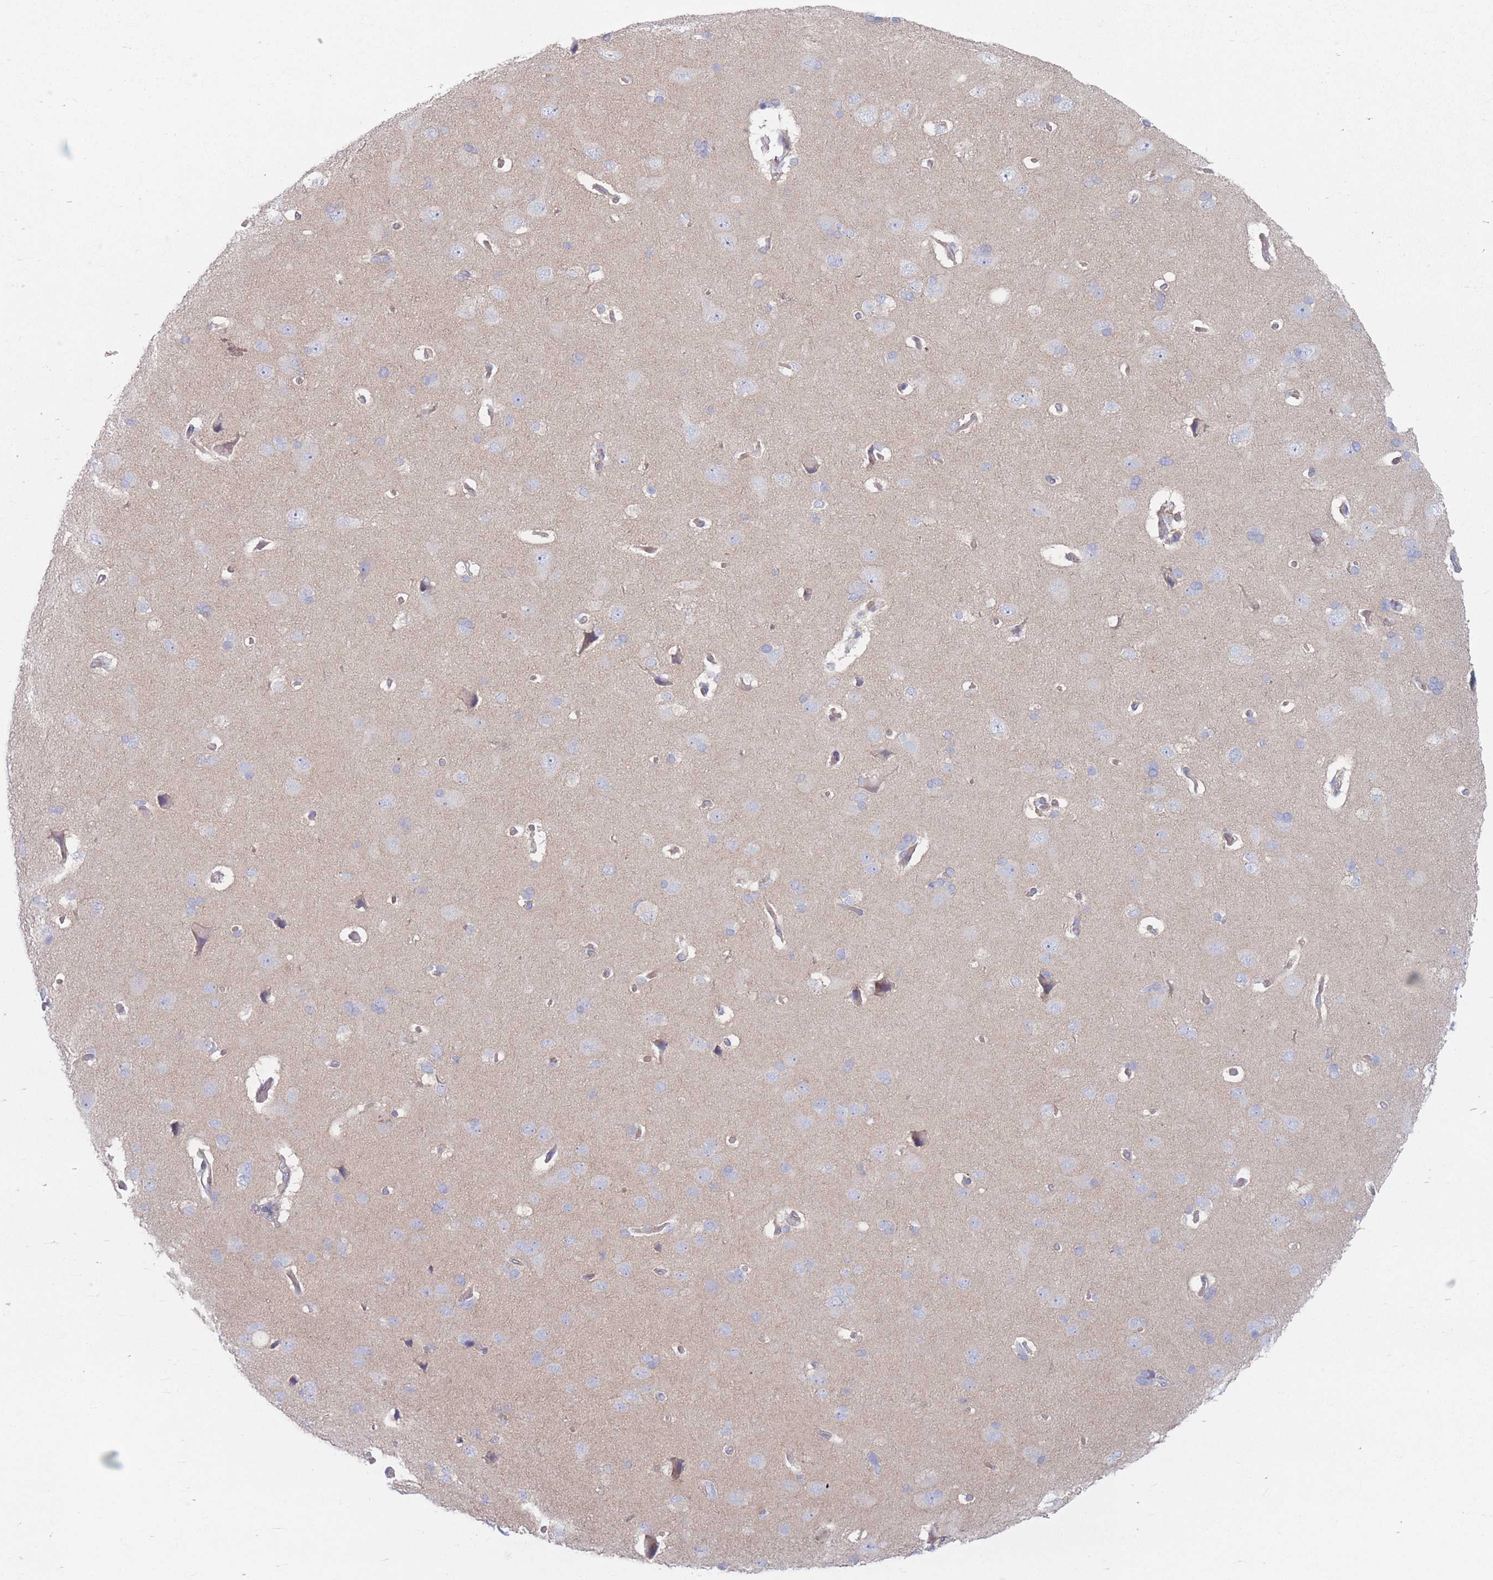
{"staining": {"intensity": "weak", "quantity": ">75%", "location": "cytoplasmic/membranous"}, "tissue": "cerebral cortex", "cell_type": "Endothelial cells", "image_type": "normal", "snomed": [{"axis": "morphology", "description": "Normal tissue, NOS"}, {"axis": "topography", "description": "Cerebral cortex"}], "caption": "Cerebral cortex stained for a protein shows weak cytoplasmic/membranous positivity in endothelial cells.", "gene": "PLPP1", "patient": {"sex": "male", "age": 62}}